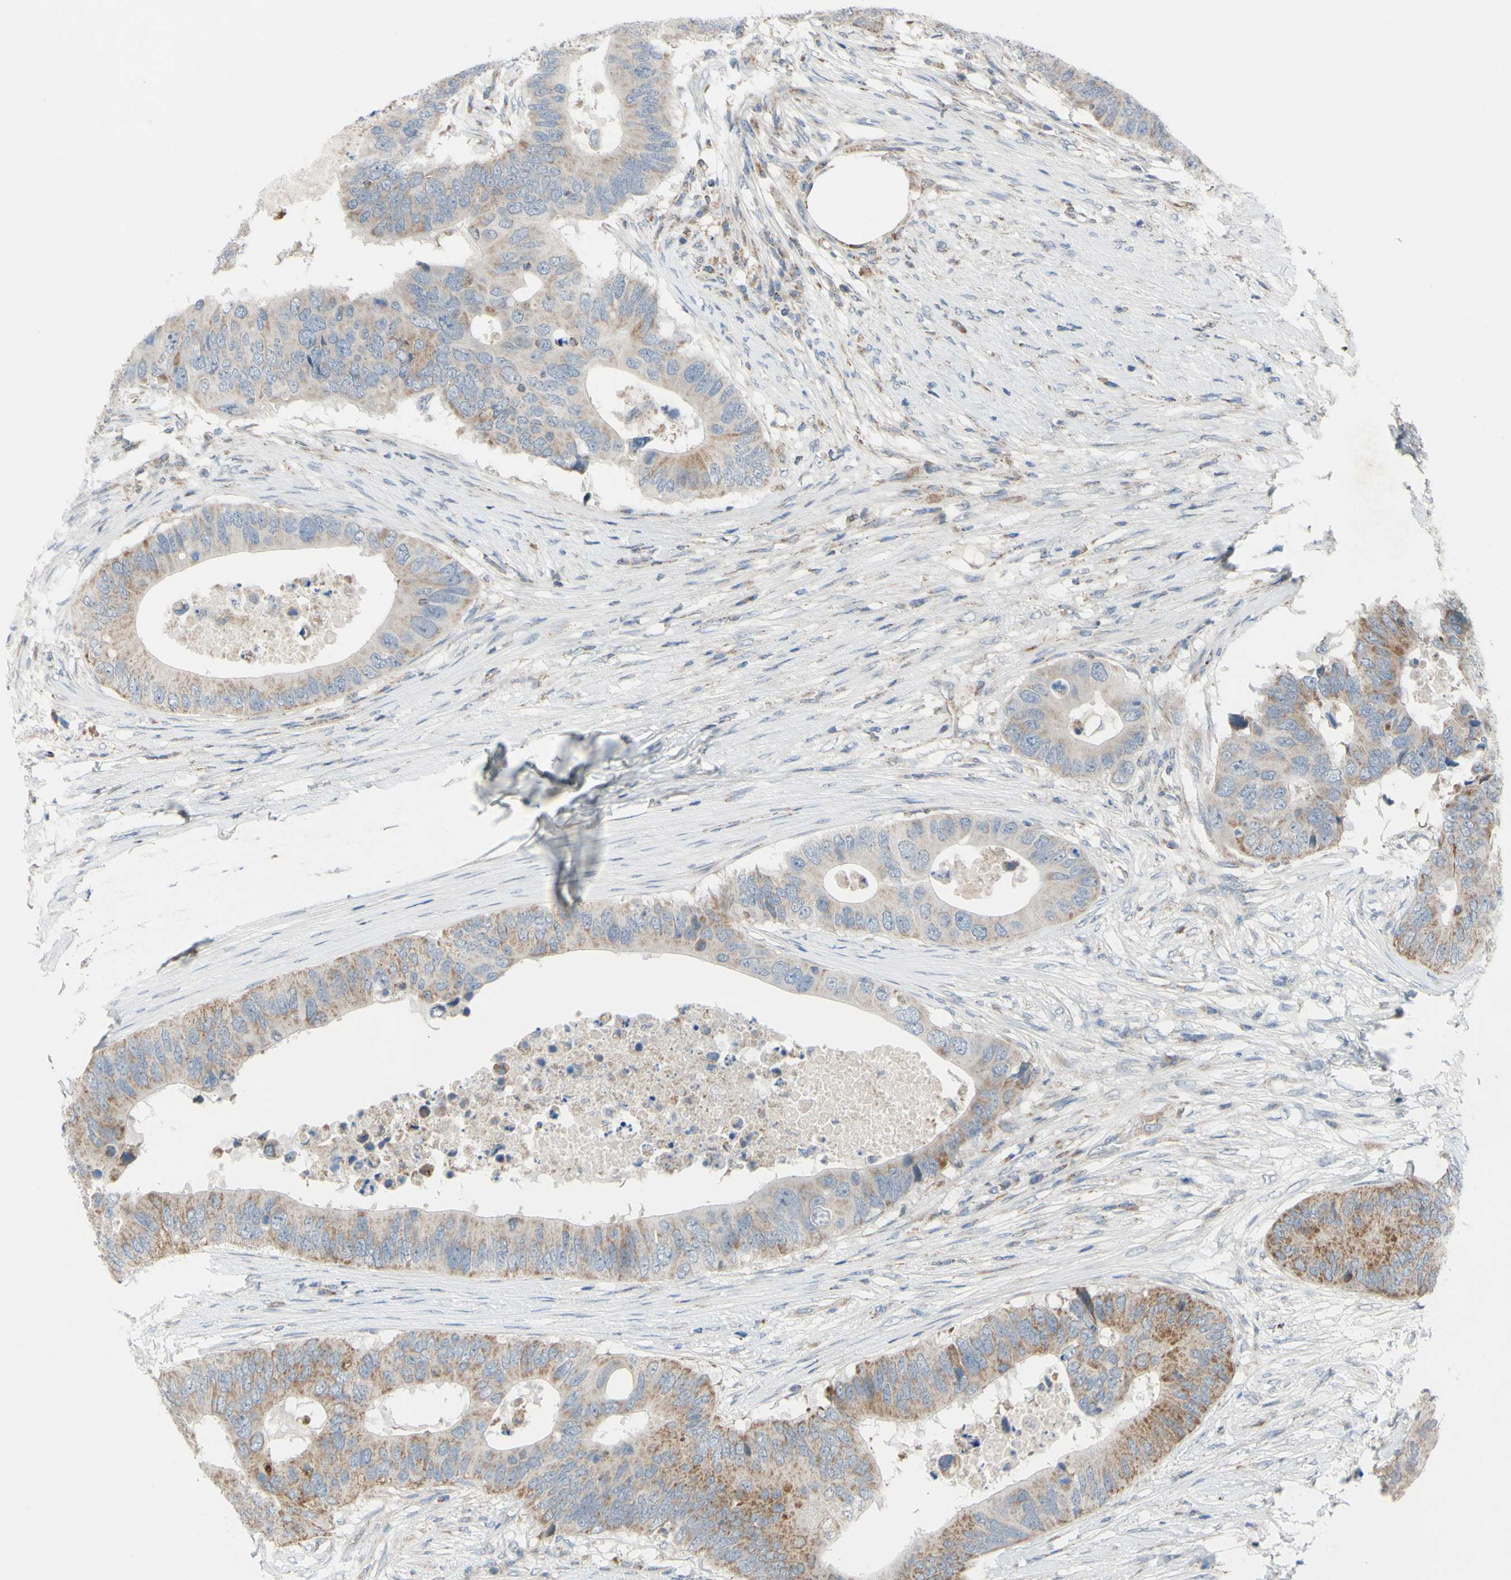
{"staining": {"intensity": "weak", "quantity": ">75%", "location": "cytoplasmic/membranous"}, "tissue": "colorectal cancer", "cell_type": "Tumor cells", "image_type": "cancer", "snomed": [{"axis": "morphology", "description": "Adenocarcinoma, NOS"}, {"axis": "topography", "description": "Colon"}], "caption": "Immunohistochemistry (IHC) of adenocarcinoma (colorectal) reveals low levels of weak cytoplasmic/membranous positivity in approximately >75% of tumor cells. The staining was performed using DAB to visualize the protein expression in brown, while the nuclei were stained in blue with hematoxylin (Magnification: 20x).", "gene": "GLT8D1", "patient": {"sex": "male", "age": 71}}